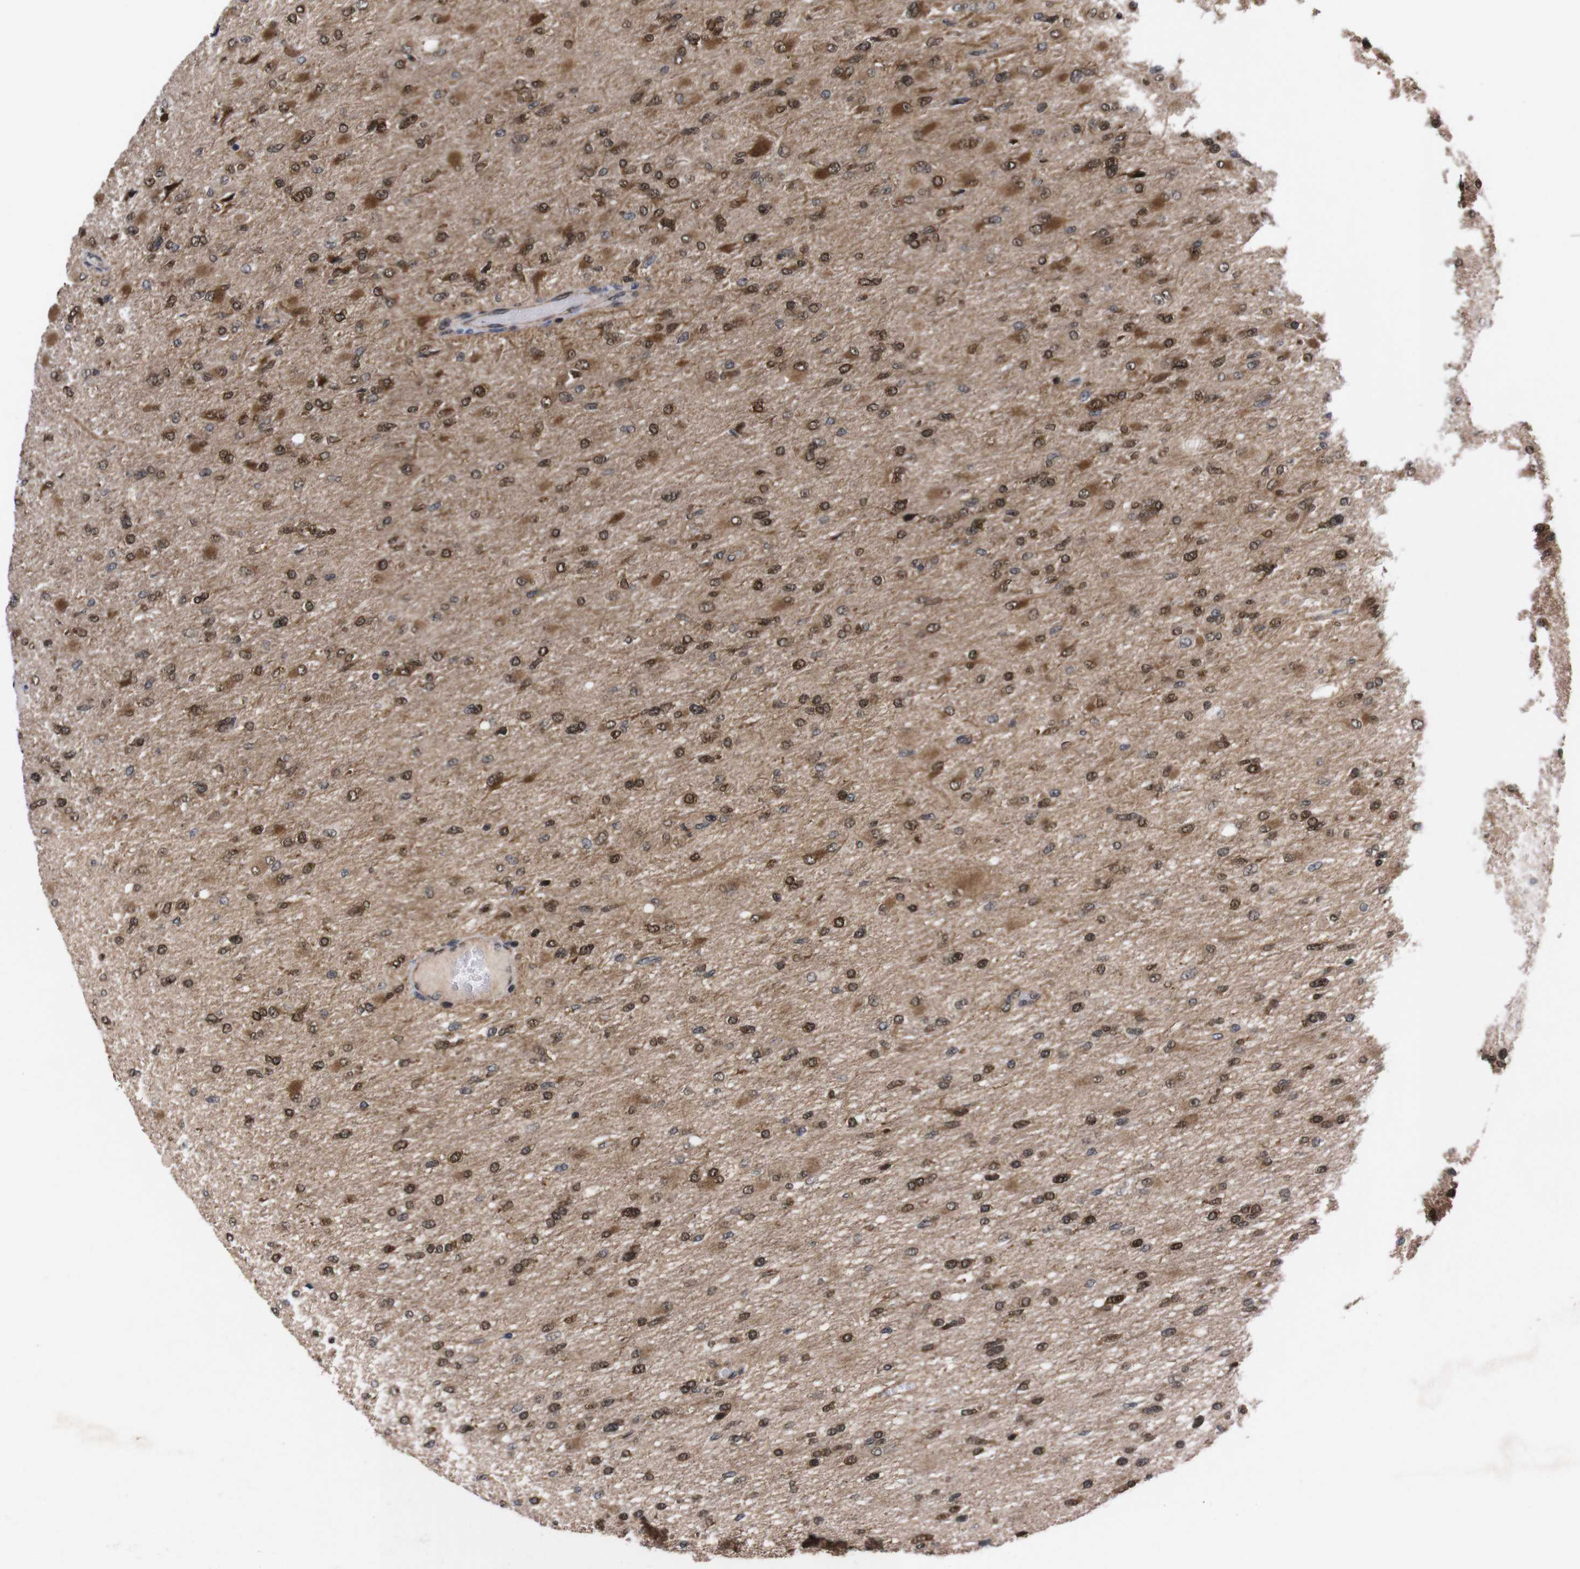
{"staining": {"intensity": "moderate", "quantity": ">75%", "location": "cytoplasmic/membranous,nuclear"}, "tissue": "glioma", "cell_type": "Tumor cells", "image_type": "cancer", "snomed": [{"axis": "morphology", "description": "Glioma, malignant, High grade"}, {"axis": "topography", "description": "Cerebral cortex"}], "caption": "Immunohistochemistry (IHC) staining of malignant glioma (high-grade), which displays medium levels of moderate cytoplasmic/membranous and nuclear expression in about >75% of tumor cells indicating moderate cytoplasmic/membranous and nuclear protein staining. The staining was performed using DAB (brown) for protein detection and nuclei were counterstained in hematoxylin (blue).", "gene": "UBQLN2", "patient": {"sex": "female", "age": 36}}